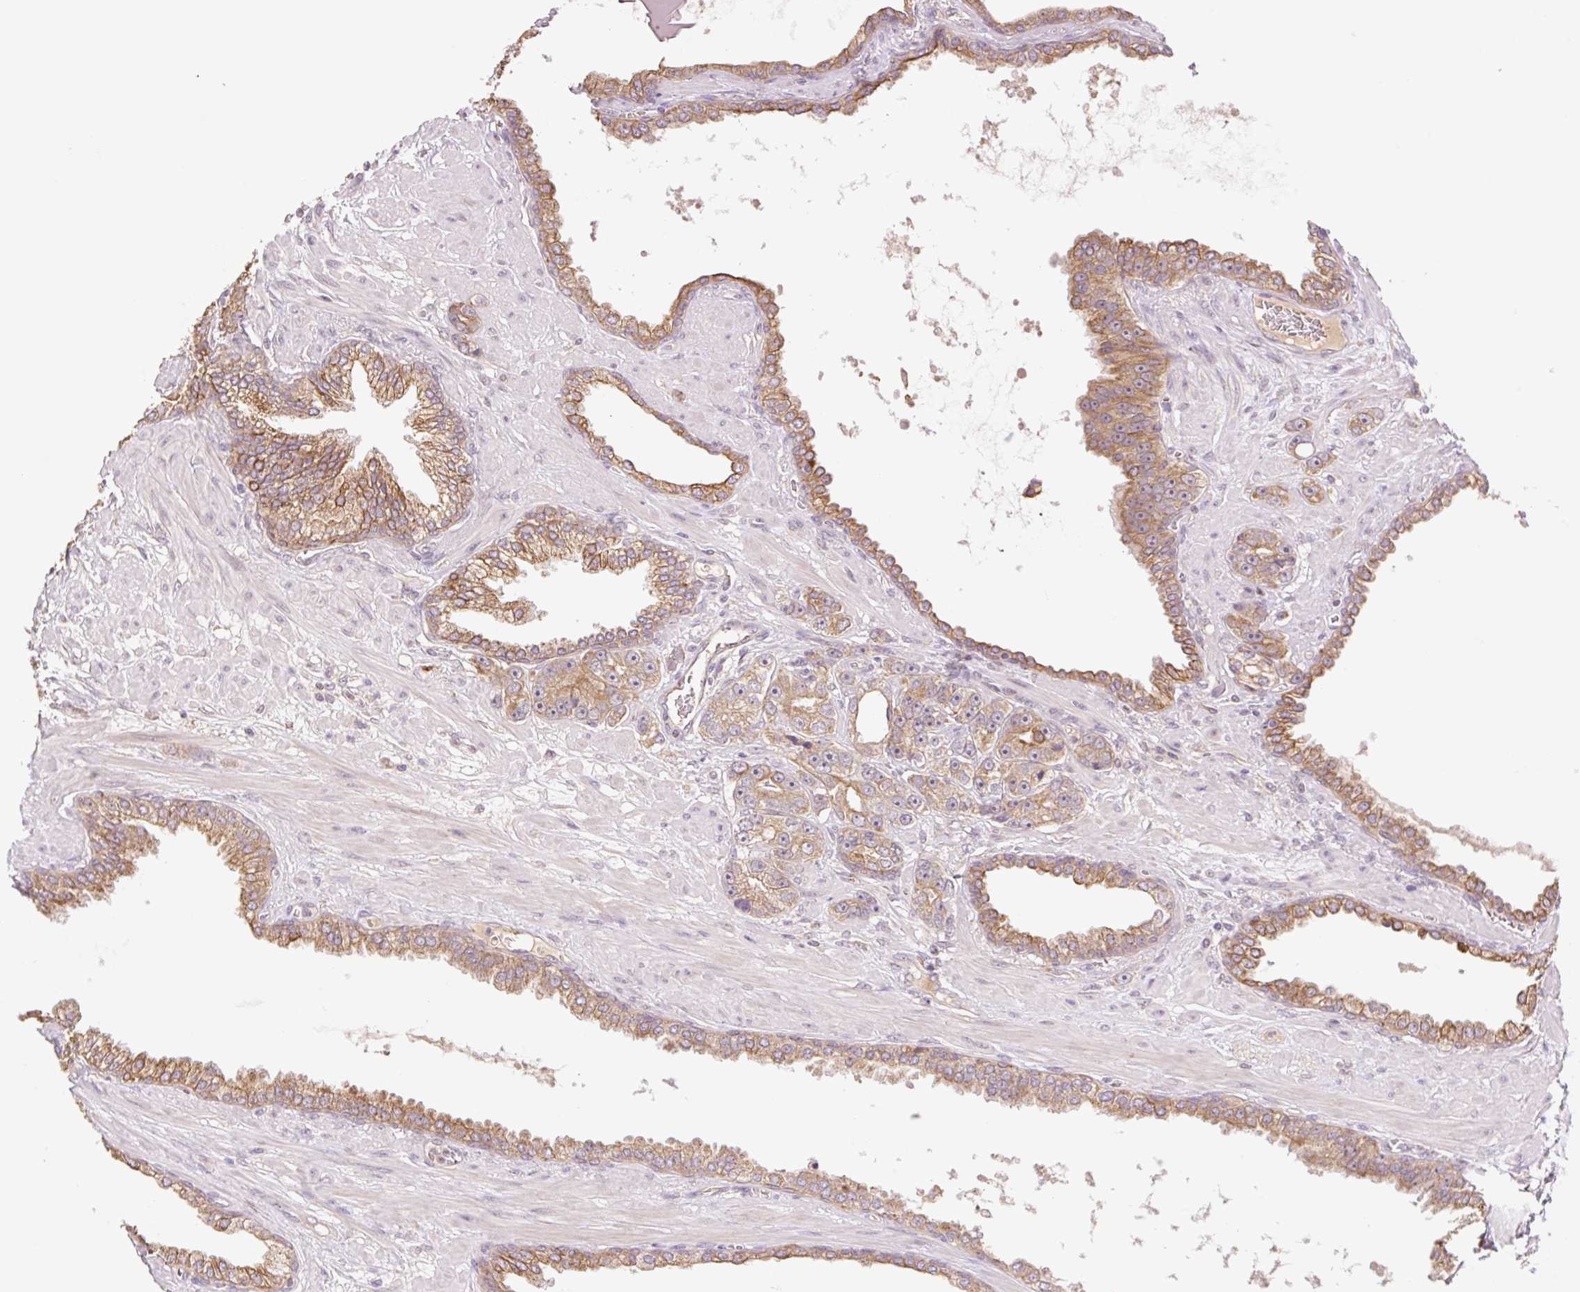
{"staining": {"intensity": "moderate", "quantity": ">75%", "location": "cytoplasmic/membranous"}, "tissue": "prostate cancer", "cell_type": "Tumor cells", "image_type": "cancer", "snomed": [{"axis": "morphology", "description": "Adenocarcinoma, High grade"}, {"axis": "topography", "description": "Prostate"}], "caption": "IHC (DAB) staining of prostate high-grade adenocarcinoma demonstrates moderate cytoplasmic/membranous protein staining in approximately >75% of tumor cells.", "gene": "YJU2B", "patient": {"sex": "male", "age": 71}}